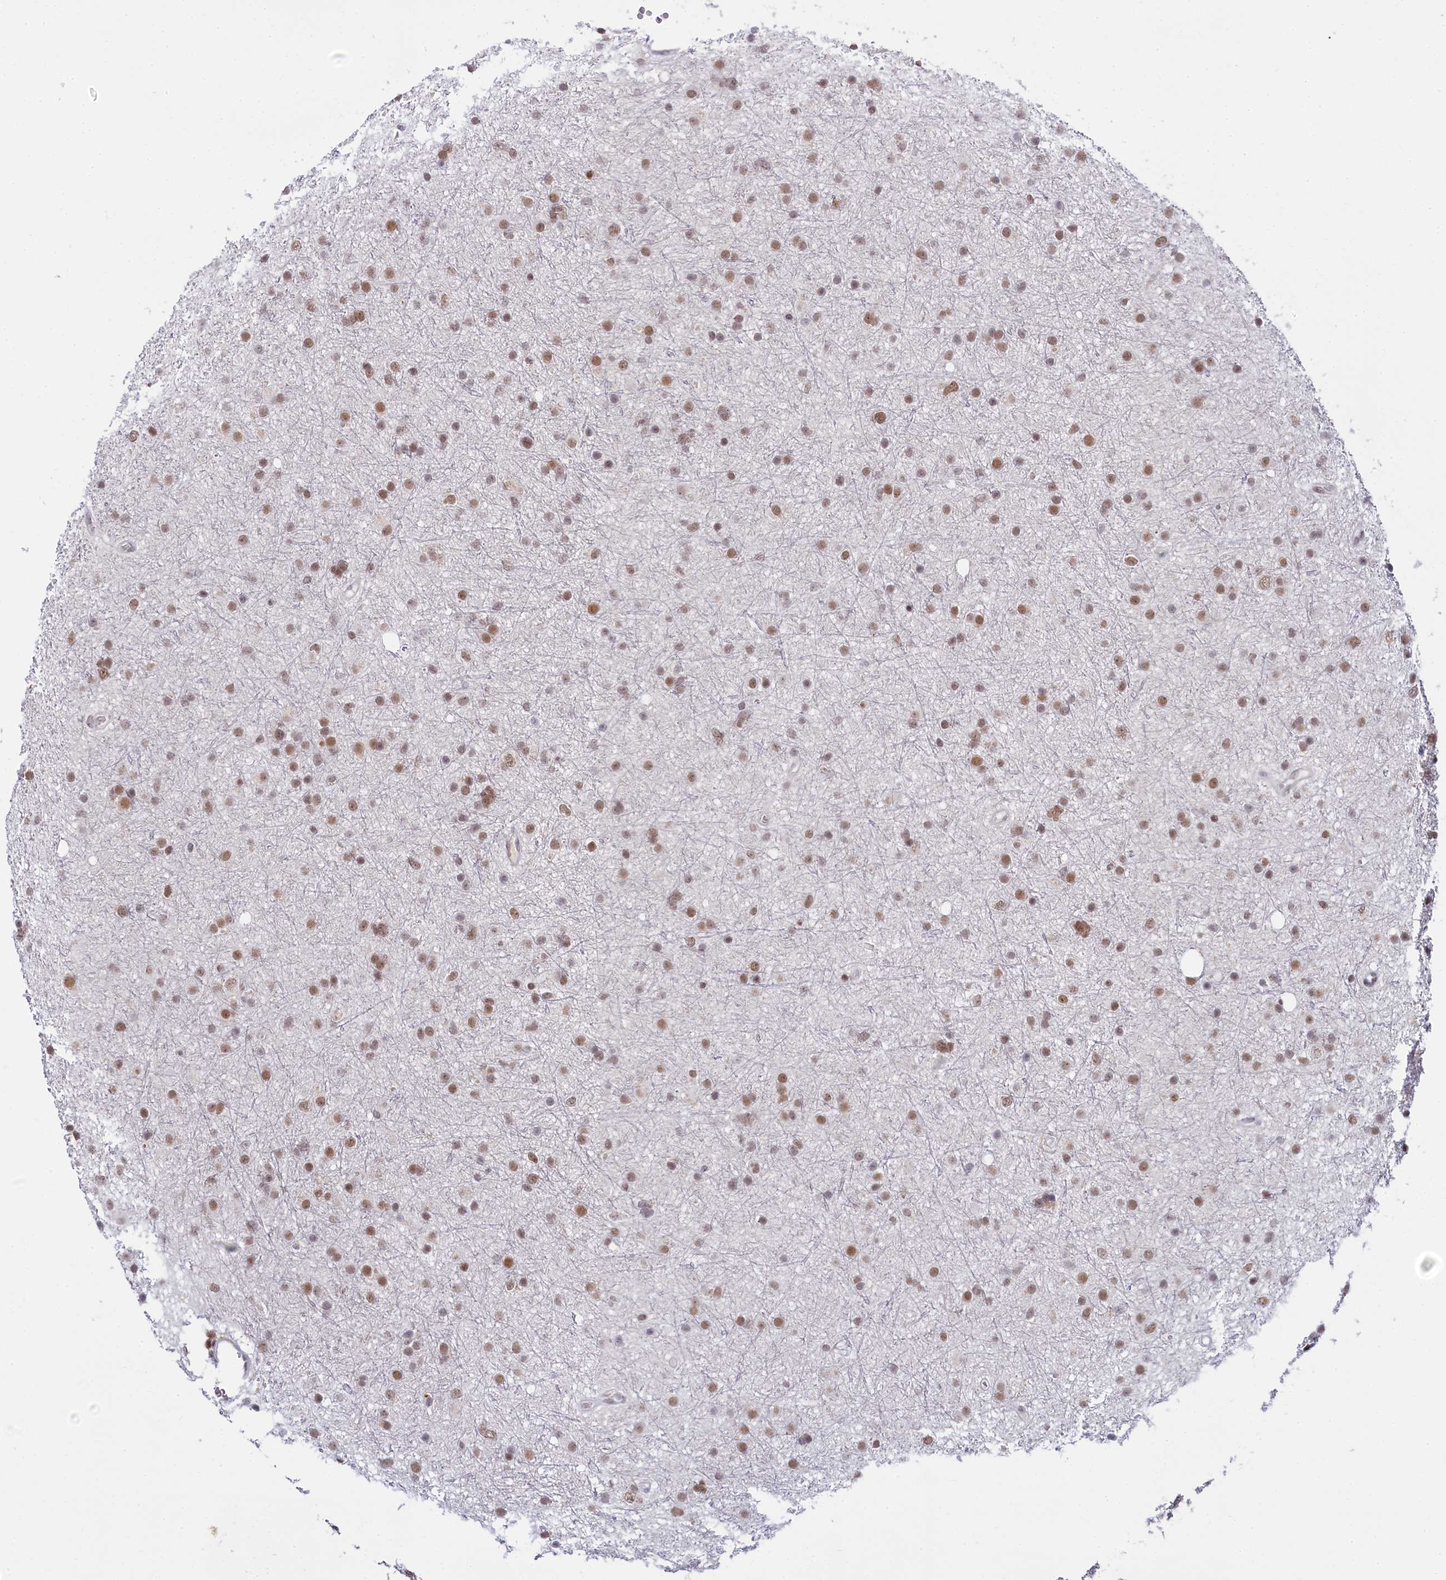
{"staining": {"intensity": "moderate", "quantity": ">75%", "location": "nuclear"}, "tissue": "glioma", "cell_type": "Tumor cells", "image_type": "cancer", "snomed": [{"axis": "morphology", "description": "Glioma, malignant, Low grade"}, {"axis": "topography", "description": "Cerebral cortex"}], "caption": "Protein staining displays moderate nuclear positivity in about >75% of tumor cells in glioma.", "gene": "PPHLN1", "patient": {"sex": "female", "age": 39}}